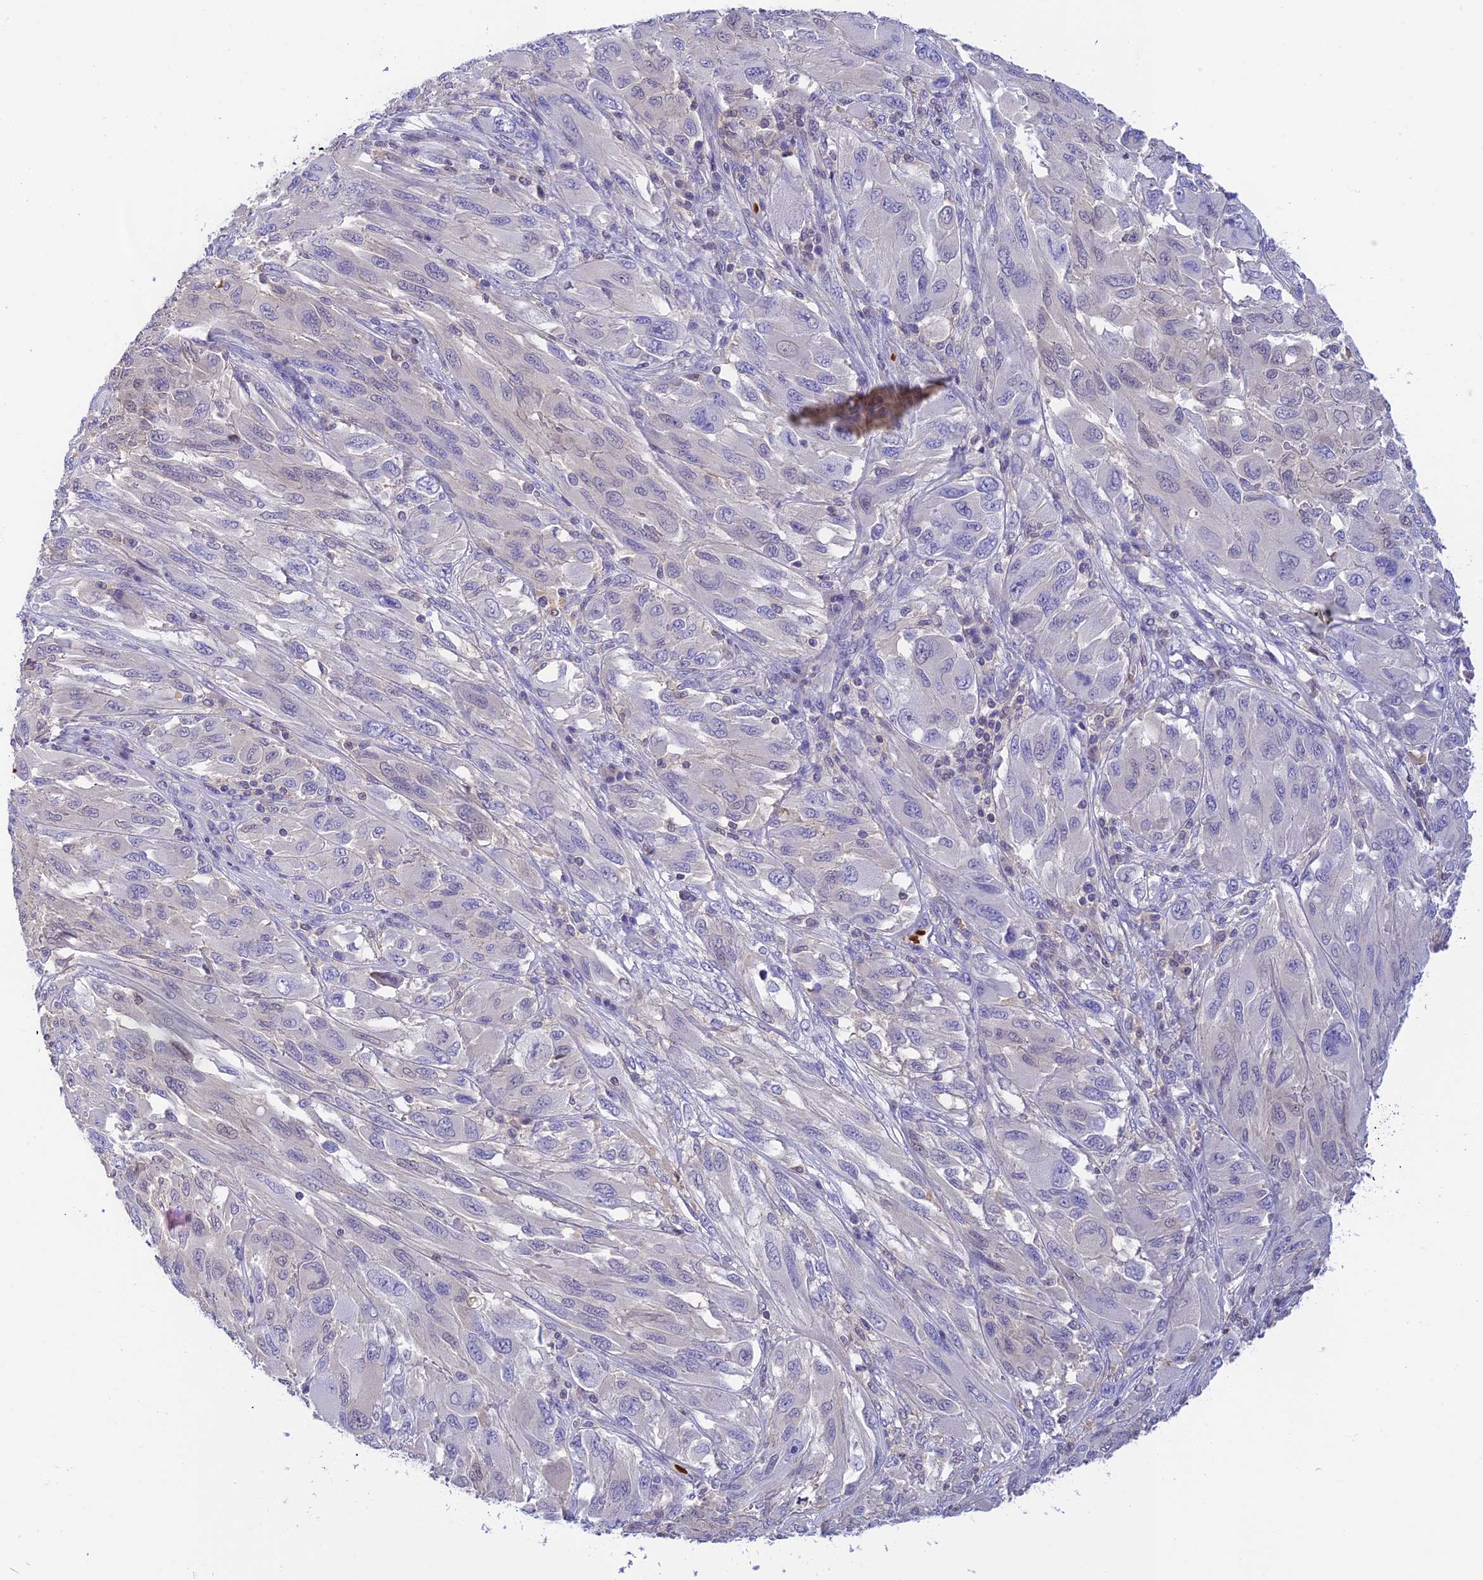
{"staining": {"intensity": "negative", "quantity": "none", "location": "none"}, "tissue": "melanoma", "cell_type": "Tumor cells", "image_type": "cancer", "snomed": [{"axis": "morphology", "description": "Malignant melanoma, NOS"}, {"axis": "topography", "description": "Skin"}], "caption": "An immunohistochemistry (IHC) image of melanoma is shown. There is no staining in tumor cells of melanoma.", "gene": "HDHD2", "patient": {"sex": "female", "age": 91}}